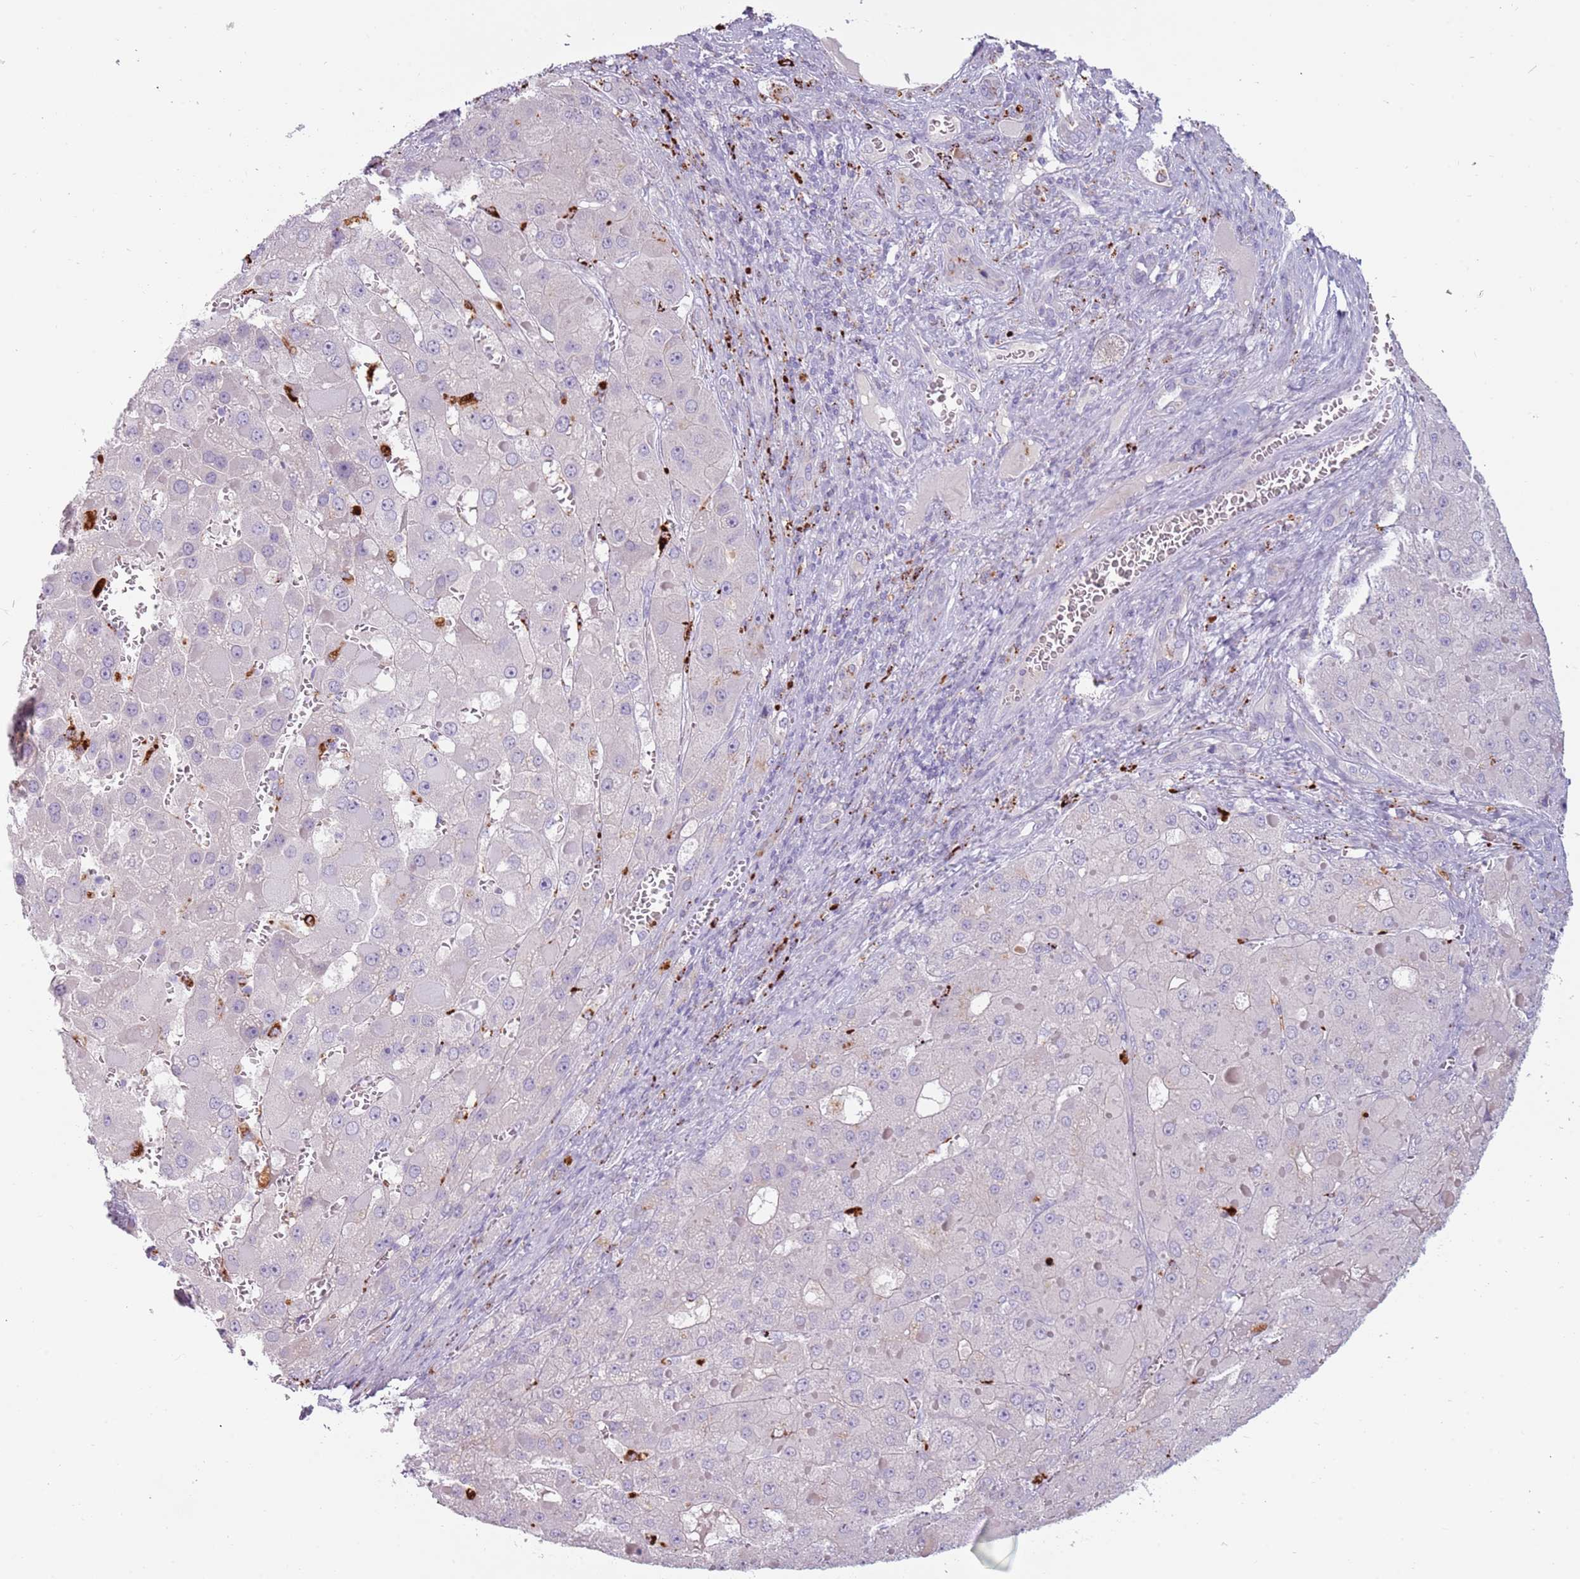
{"staining": {"intensity": "negative", "quantity": "none", "location": "none"}, "tissue": "liver cancer", "cell_type": "Tumor cells", "image_type": "cancer", "snomed": [{"axis": "morphology", "description": "Carcinoma, Hepatocellular, NOS"}, {"axis": "topography", "description": "Liver"}], "caption": "IHC image of human liver hepatocellular carcinoma stained for a protein (brown), which exhibits no staining in tumor cells. Brightfield microscopy of immunohistochemistry stained with DAB (brown) and hematoxylin (blue), captured at high magnification.", "gene": "NWD2", "patient": {"sex": "female", "age": 73}}